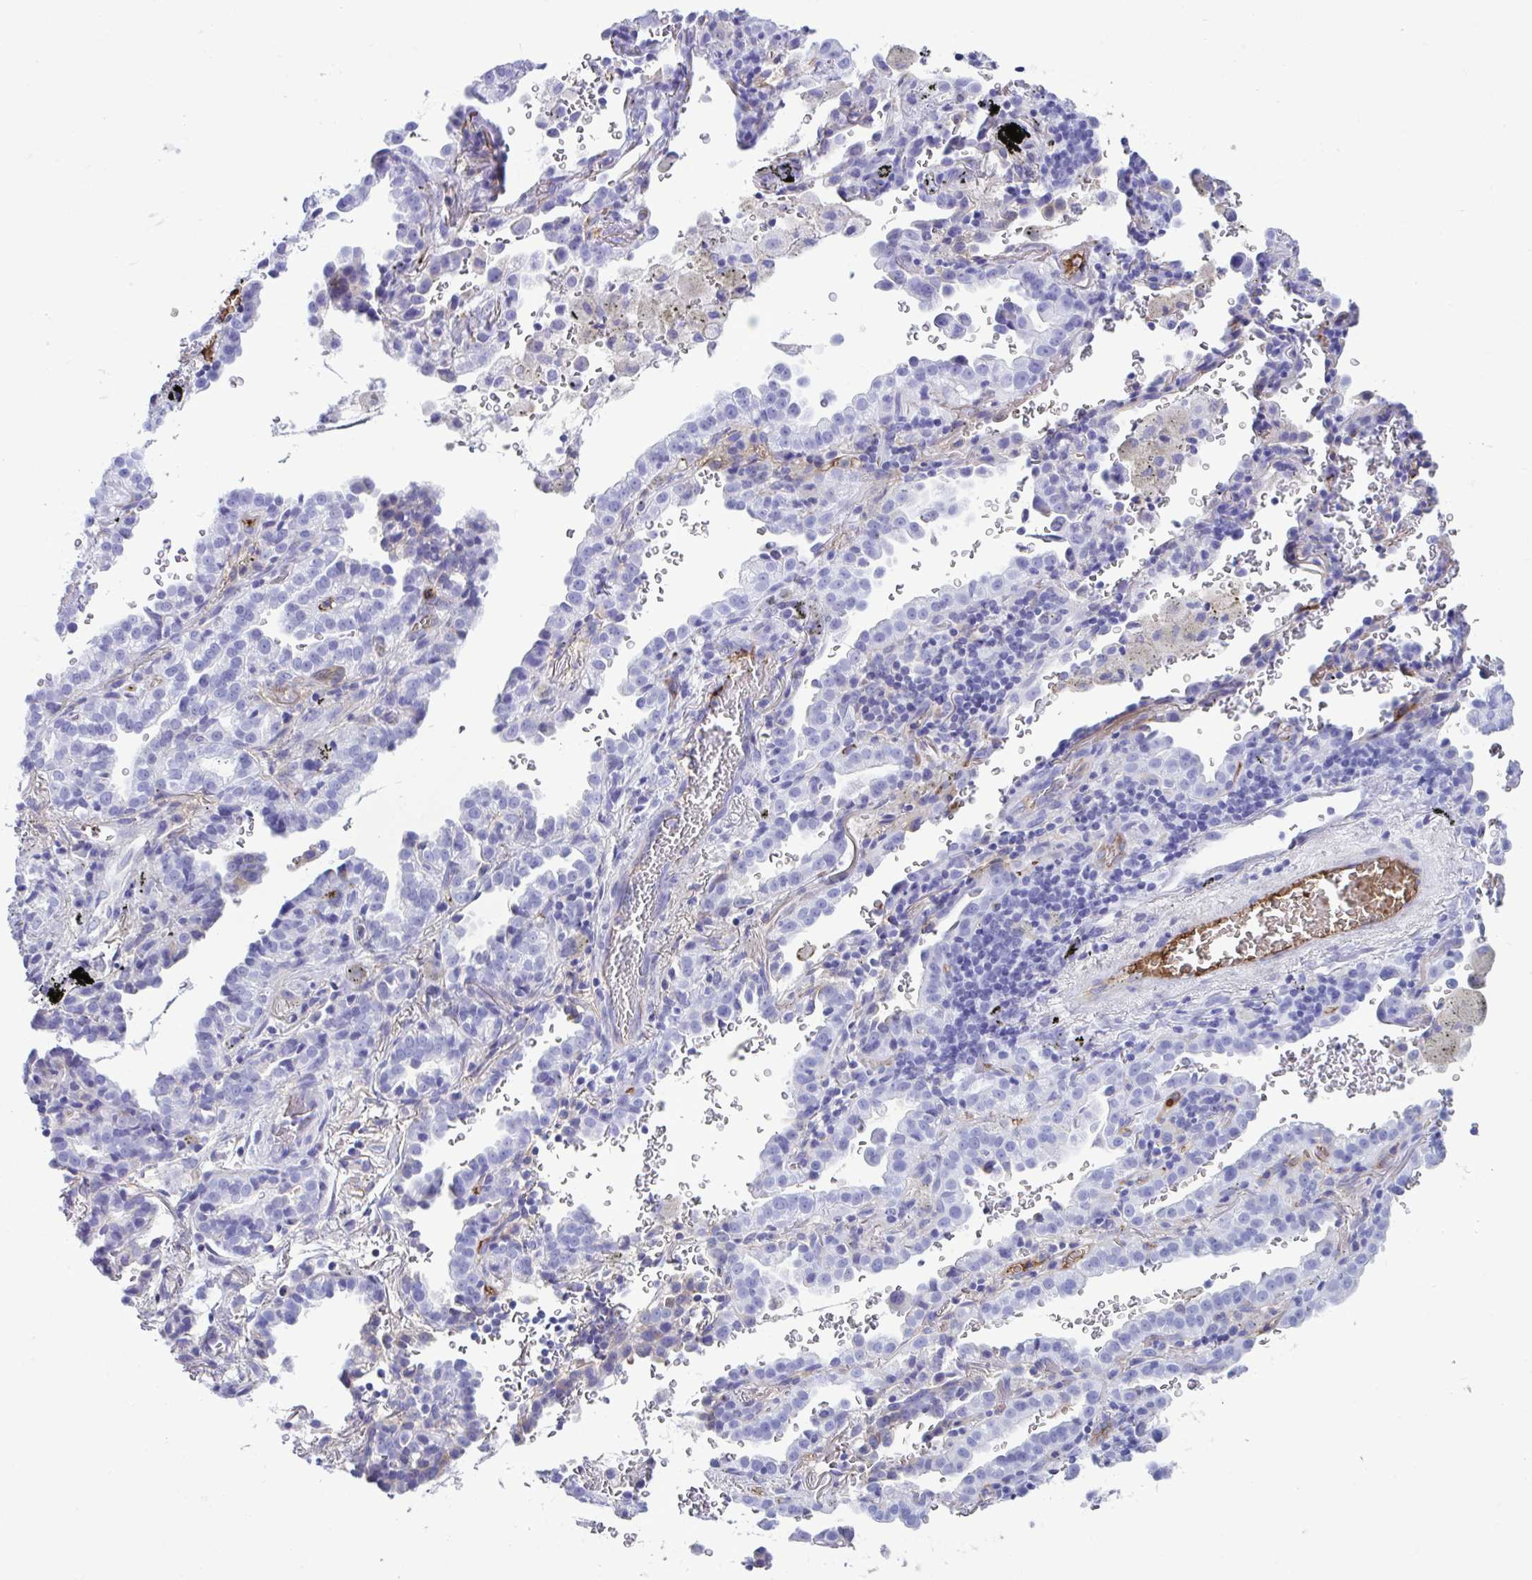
{"staining": {"intensity": "negative", "quantity": "none", "location": "none"}, "tissue": "lung cancer", "cell_type": "Tumor cells", "image_type": "cancer", "snomed": [{"axis": "morphology", "description": "Adenocarcinoma, NOS"}, {"axis": "topography", "description": "Lymph node"}, {"axis": "topography", "description": "Lung"}], "caption": "IHC image of neoplastic tissue: lung cancer stained with DAB (3,3'-diaminobenzidine) exhibits no significant protein expression in tumor cells.", "gene": "SMIM9", "patient": {"sex": "male", "age": 66}}